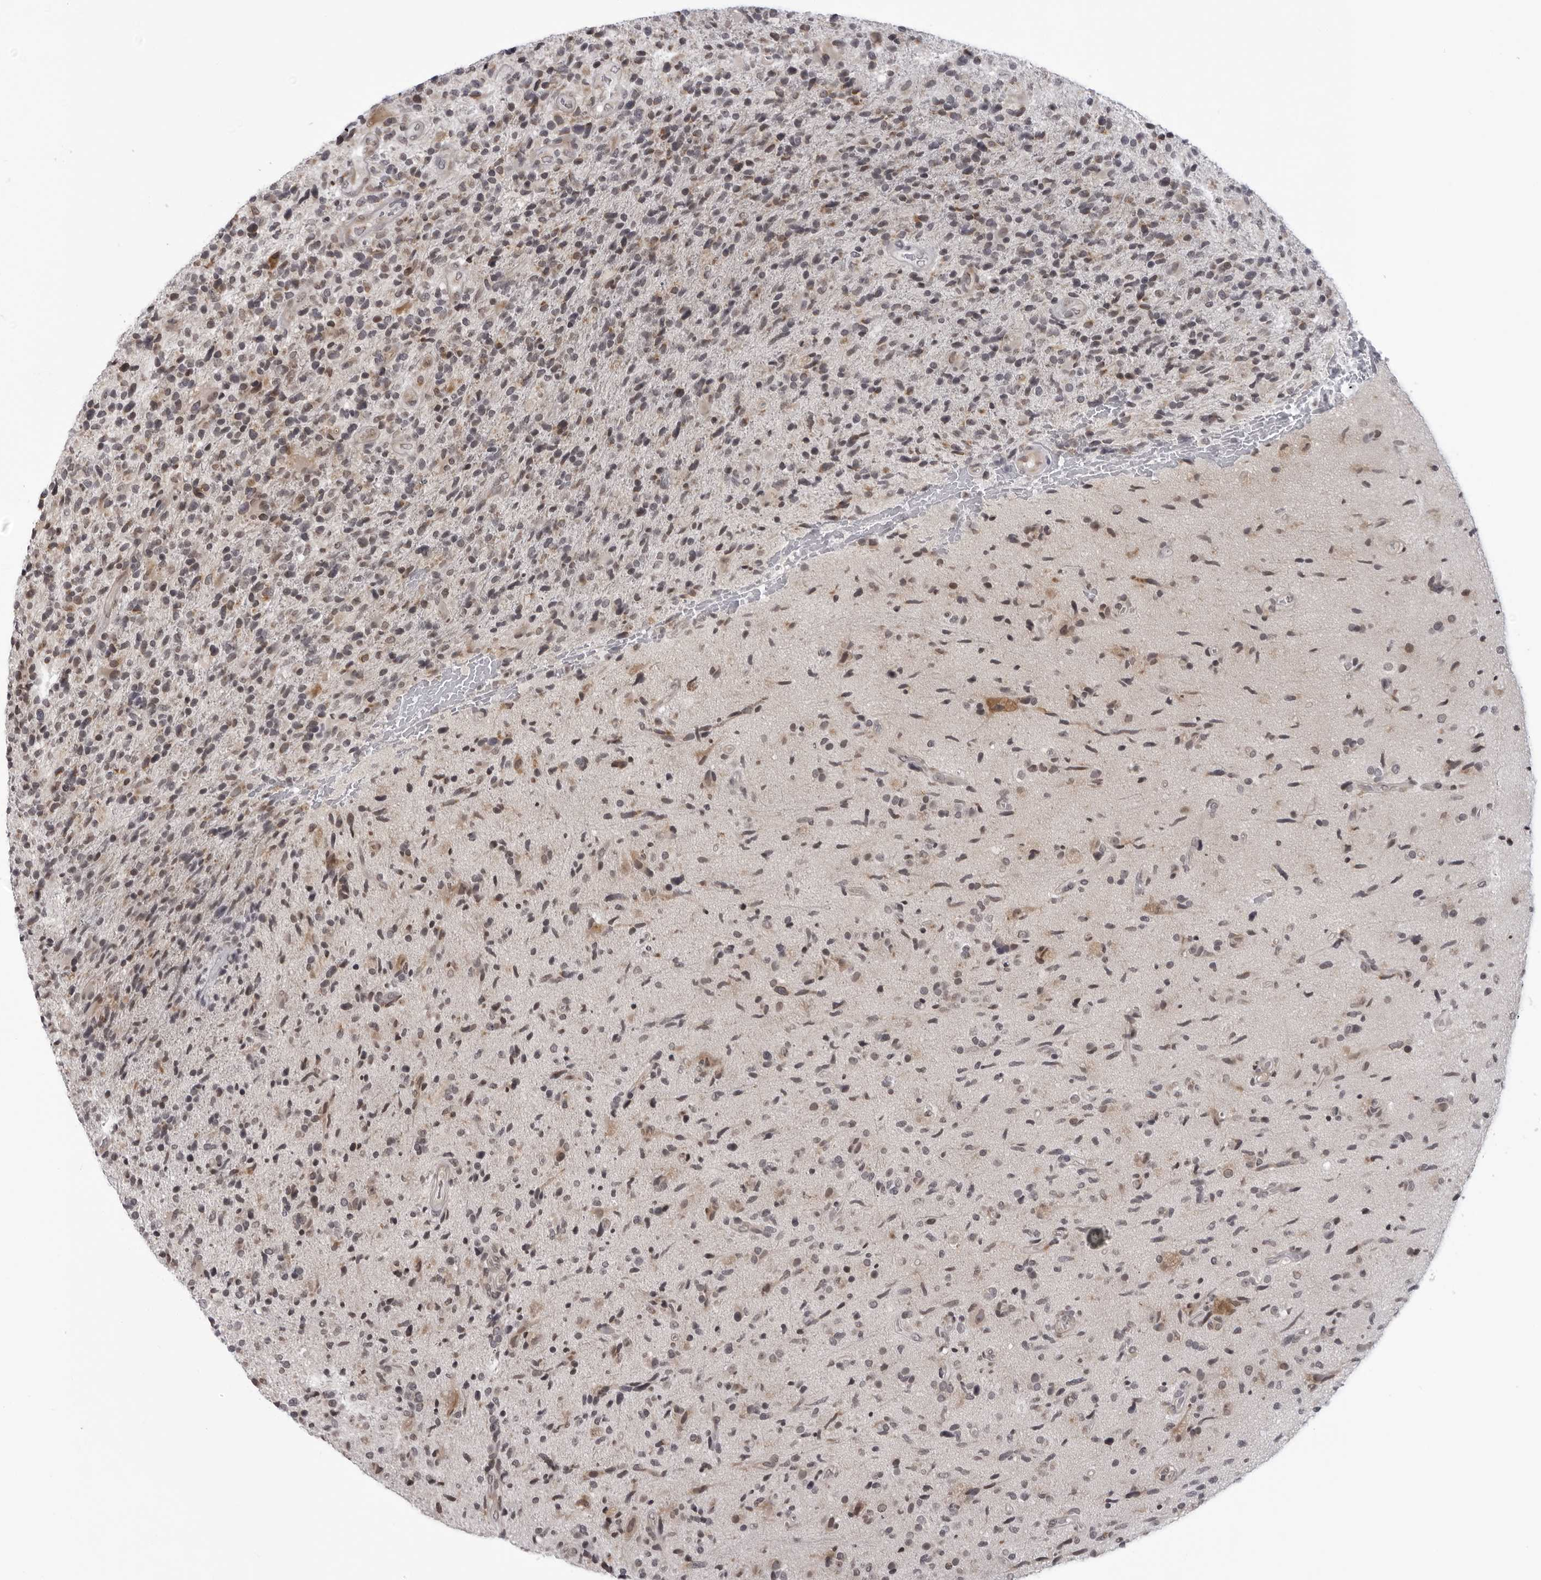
{"staining": {"intensity": "negative", "quantity": "none", "location": "none"}, "tissue": "glioma", "cell_type": "Tumor cells", "image_type": "cancer", "snomed": [{"axis": "morphology", "description": "Glioma, malignant, High grade"}, {"axis": "topography", "description": "Brain"}], "caption": "This photomicrograph is of glioma stained with immunohistochemistry (IHC) to label a protein in brown with the nuclei are counter-stained blue. There is no staining in tumor cells.", "gene": "MRPS15", "patient": {"sex": "male", "age": 72}}